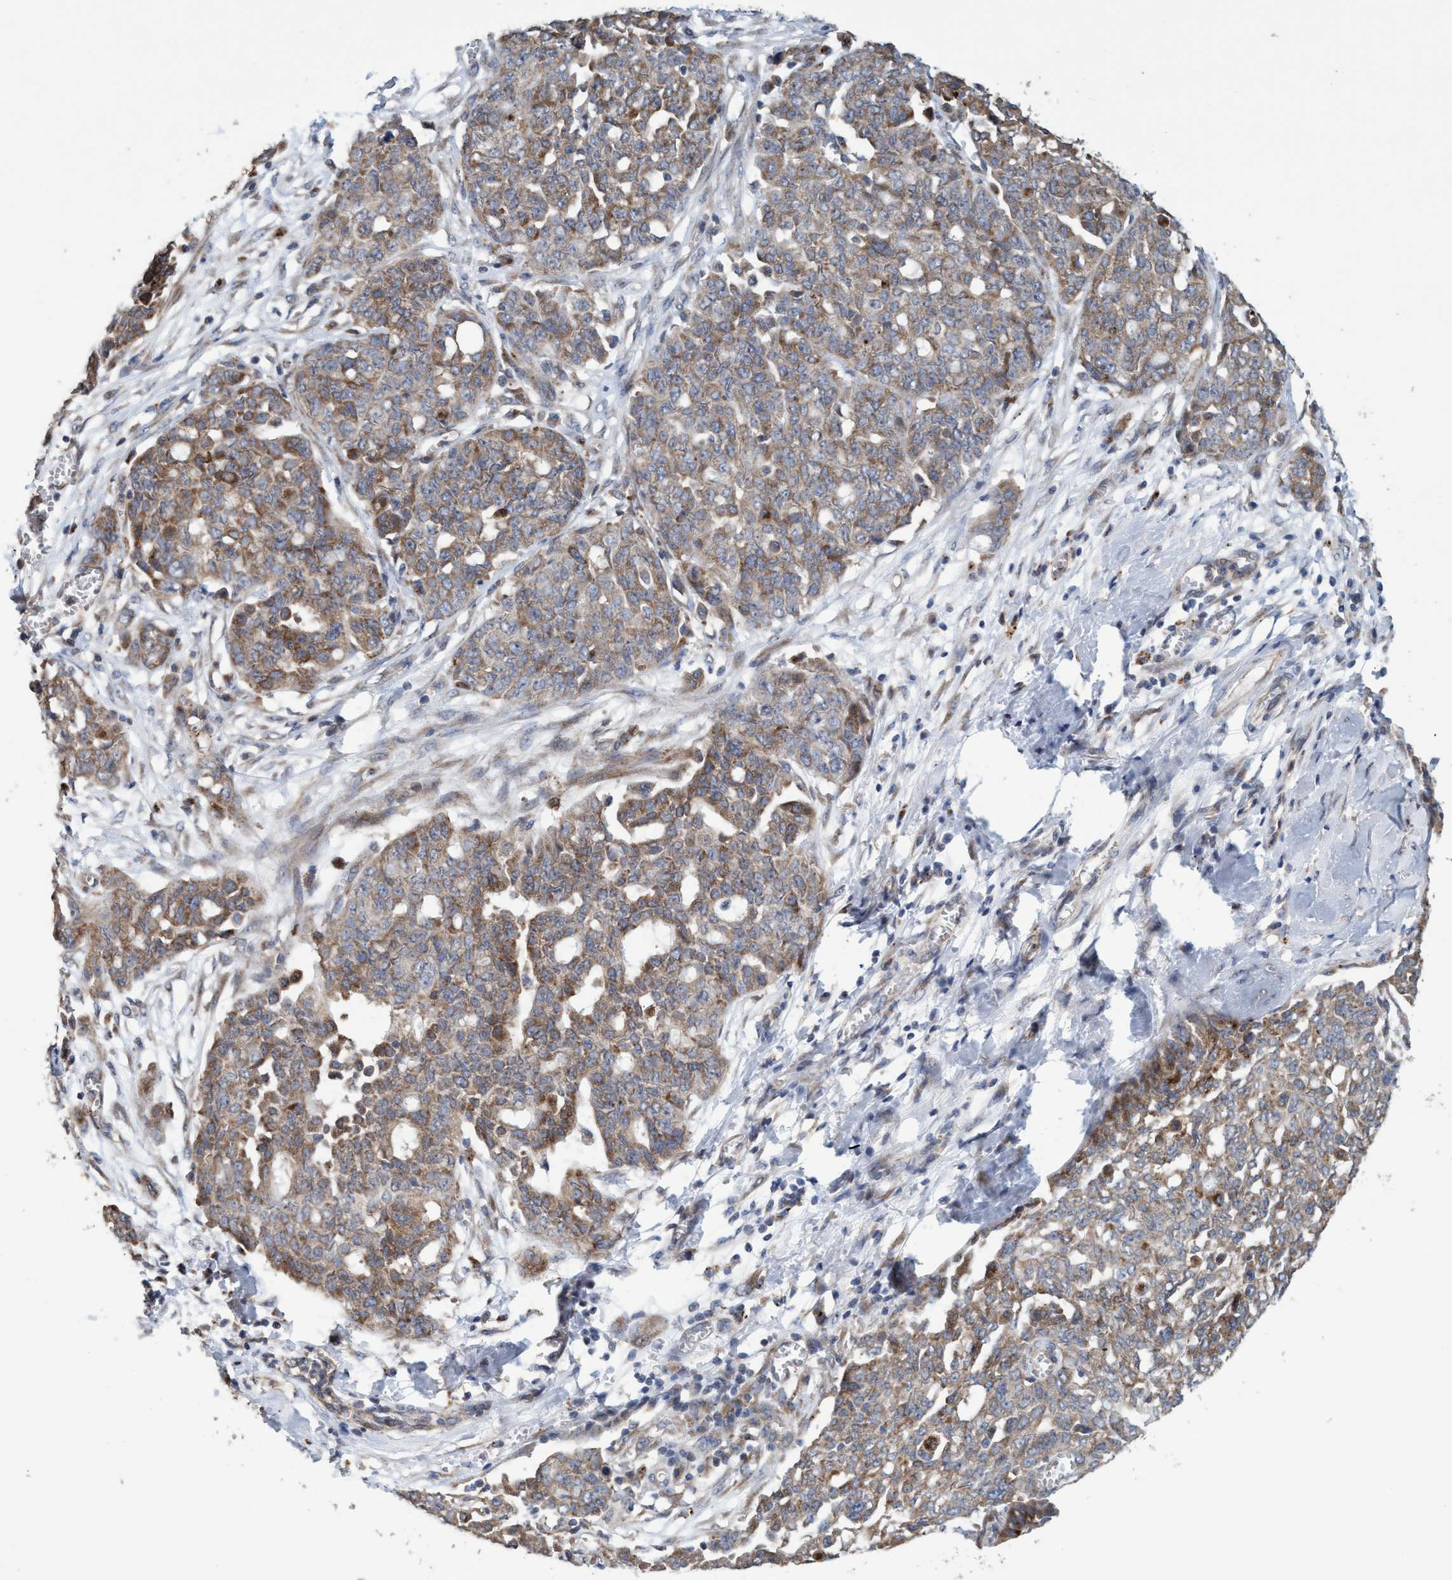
{"staining": {"intensity": "moderate", "quantity": "25%-75%", "location": "cytoplasmic/membranous"}, "tissue": "ovarian cancer", "cell_type": "Tumor cells", "image_type": "cancer", "snomed": [{"axis": "morphology", "description": "Cystadenocarcinoma, serous, NOS"}, {"axis": "topography", "description": "Soft tissue"}, {"axis": "topography", "description": "Ovary"}], "caption": "Immunohistochemistry (IHC) photomicrograph of human serous cystadenocarcinoma (ovarian) stained for a protein (brown), which demonstrates medium levels of moderate cytoplasmic/membranous positivity in approximately 25%-75% of tumor cells.", "gene": "BBS9", "patient": {"sex": "female", "age": 57}}